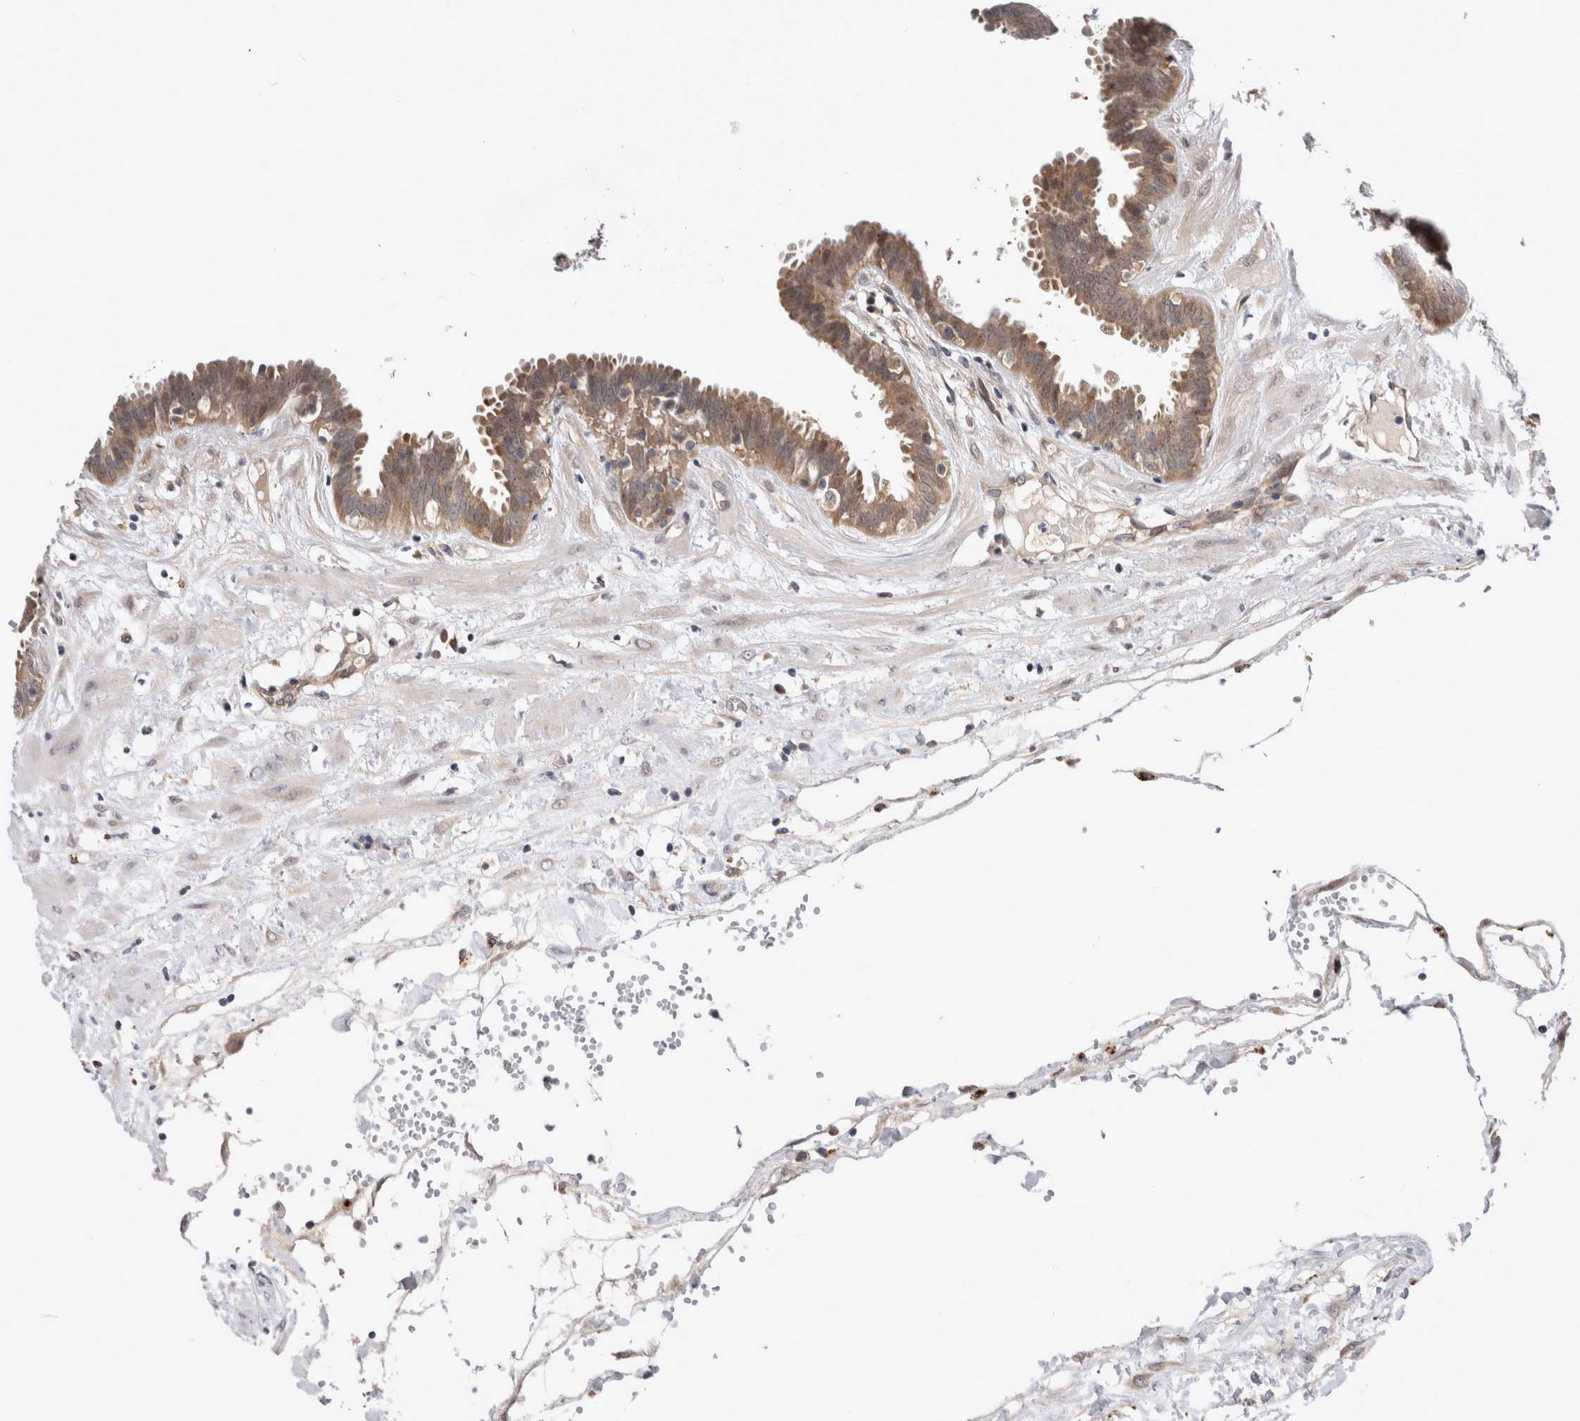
{"staining": {"intensity": "moderate", "quantity": "25%-75%", "location": "cytoplasmic/membranous"}, "tissue": "fallopian tube", "cell_type": "Glandular cells", "image_type": "normal", "snomed": [{"axis": "morphology", "description": "Normal tissue, NOS"}, {"axis": "topography", "description": "Fallopian tube"}, {"axis": "topography", "description": "Placenta"}], "caption": "A histopathology image of human fallopian tube stained for a protein reveals moderate cytoplasmic/membranous brown staining in glandular cells. The protein is stained brown, and the nuclei are stained in blue (DAB IHC with brightfield microscopy, high magnification).", "gene": "MRPL37", "patient": {"sex": "female", "age": 32}}